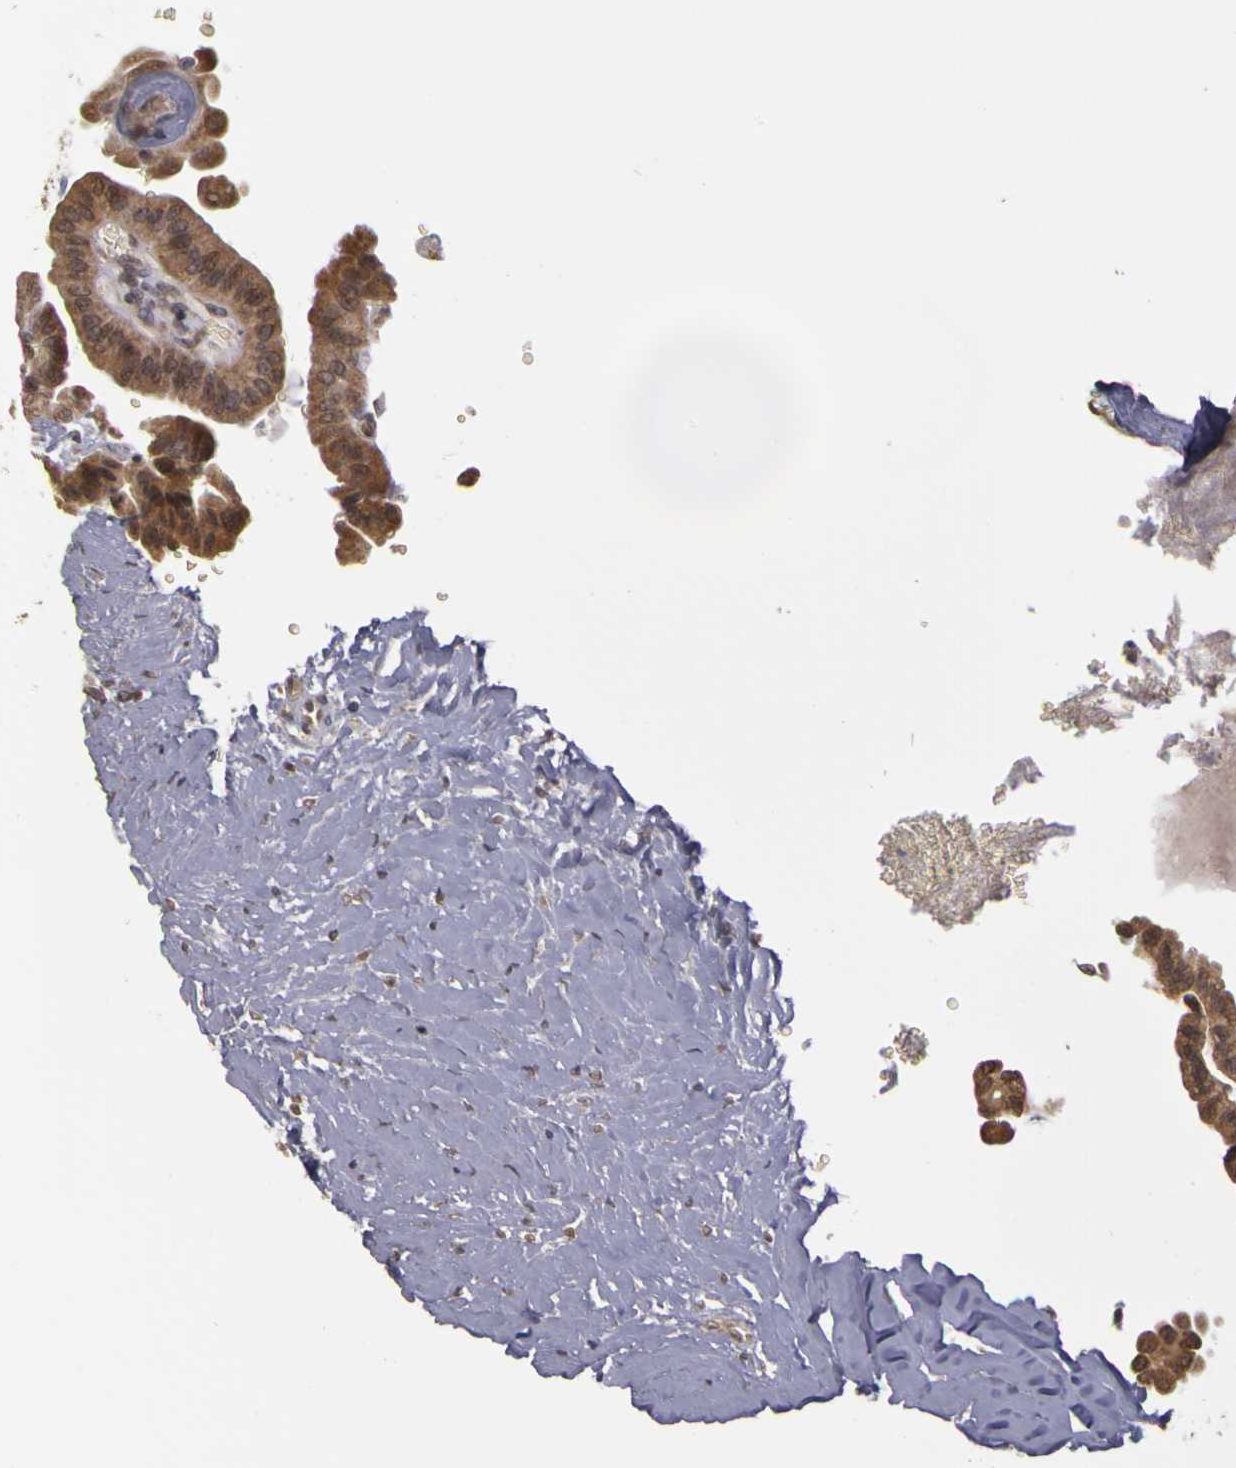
{"staining": {"intensity": "moderate", "quantity": "25%-75%", "location": "cytoplasmic/membranous"}, "tissue": "thyroid cancer", "cell_type": "Tumor cells", "image_type": "cancer", "snomed": [{"axis": "morphology", "description": "Papillary adenocarcinoma, NOS"}, {"axis": "topography", "description": "Thyroid gland"}], "caption": "DAB (3,3'-diaminobenzidine) immunohistochemical staining of thyroid cancer (papillary adenocarcinoma) displays moderate cytoplasmic/membranous protein positivity in about 25%-75% of tumor cells. (IHC, brightfield microscopy, high magnification).", "gene": "FRMD7", "patient": {"sex": "male", "age": 87}}